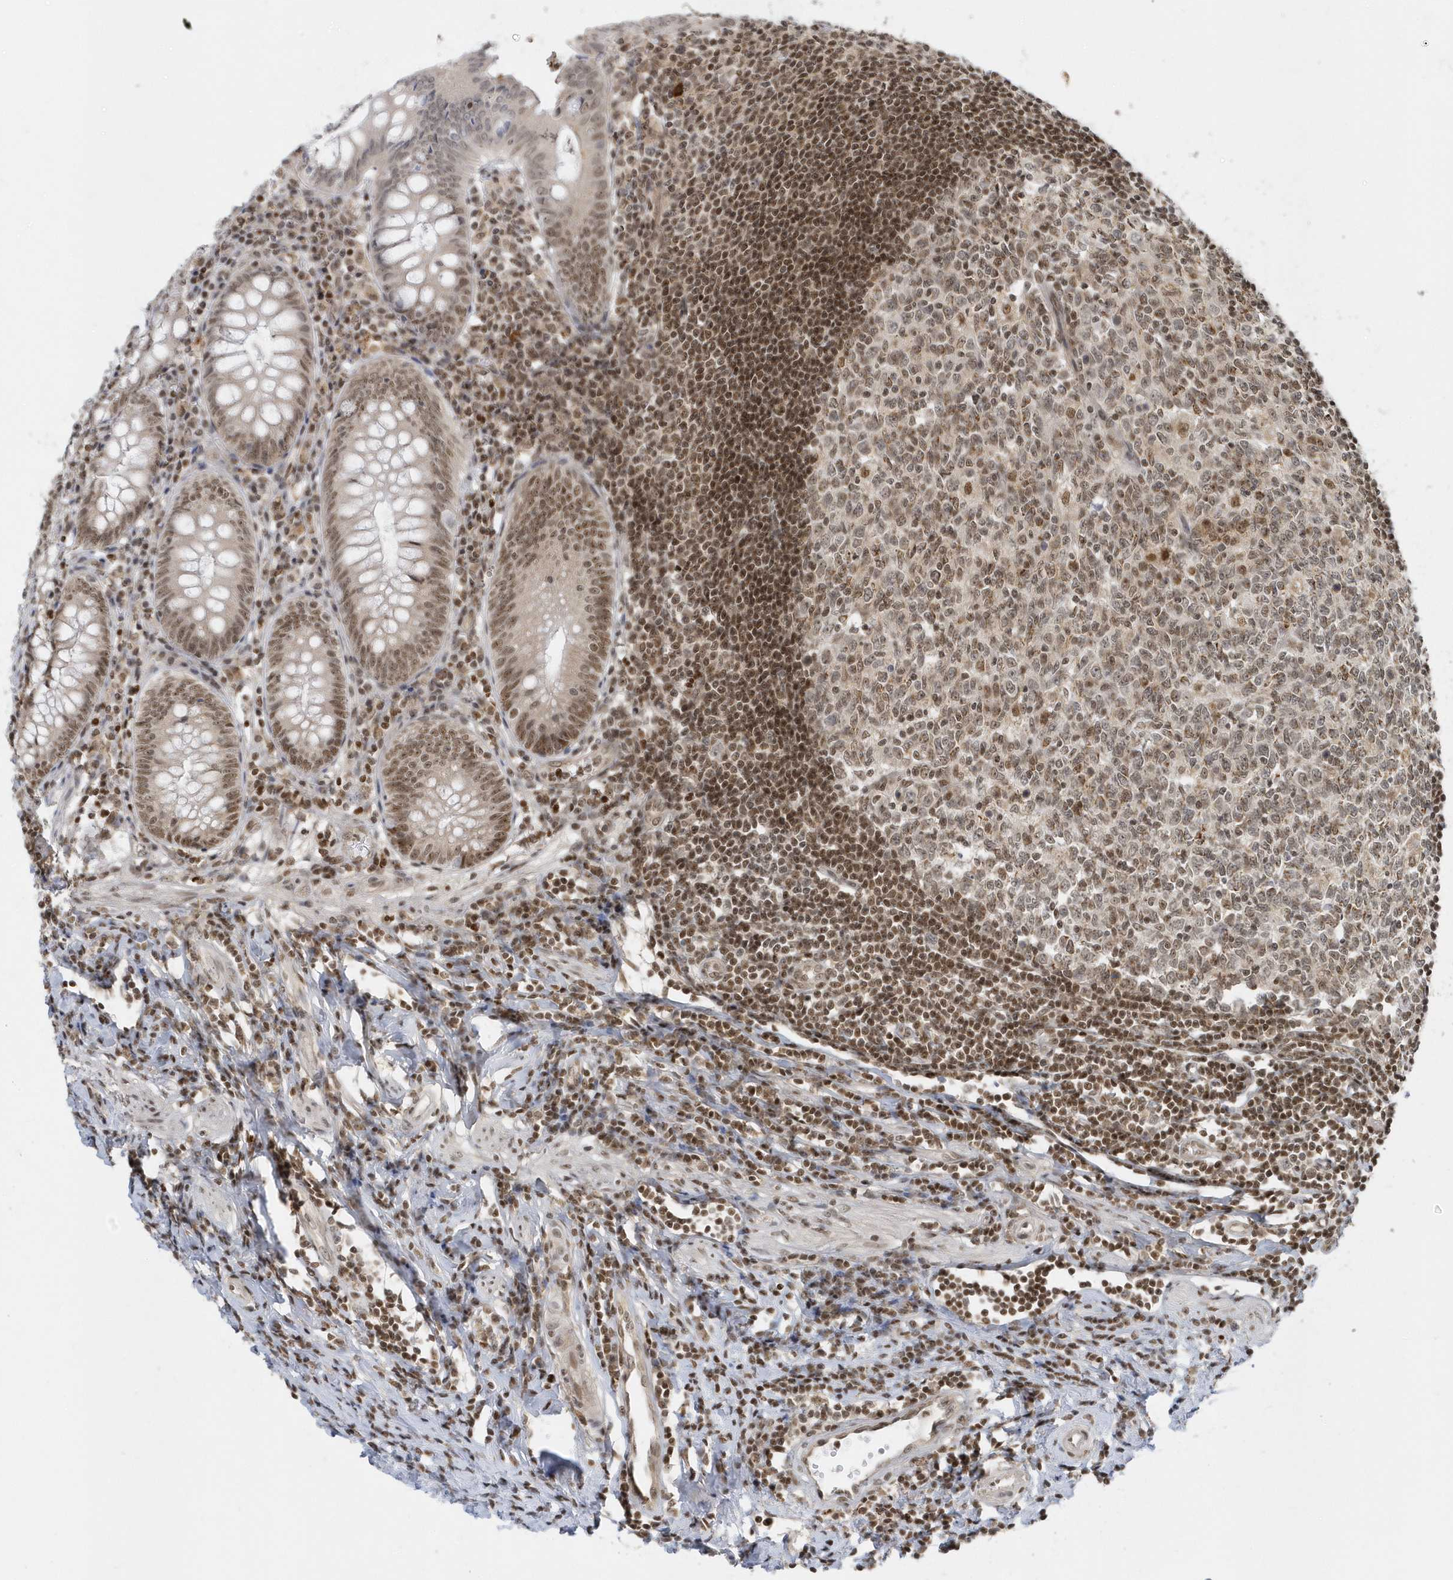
{"staining": {"intensity": "moderate", "quantity": ">75%", "location": "nuclear"}, "tissue": "appendix", "cell_type": "Glandular cells", "image_type": "normal", "snomed": [{"axis": "morphology", "description": "Normal tissue, NOS"}, {"axis": "topography", "description": "Appendix"}], "caption": "Immunohistochemical staining of unremarkable appendix demonstrates >75% levels of moderate nuclear protein staining in approximately >75% of glandular cells. Using DAB (3,3'-diaminobenzidine) (brown) and hematoxylin (blue) stains, captured at high magnification using brightfield microscopy.", "gene": "ZNF740", "patient": {"sex": "female", "age": 54}}